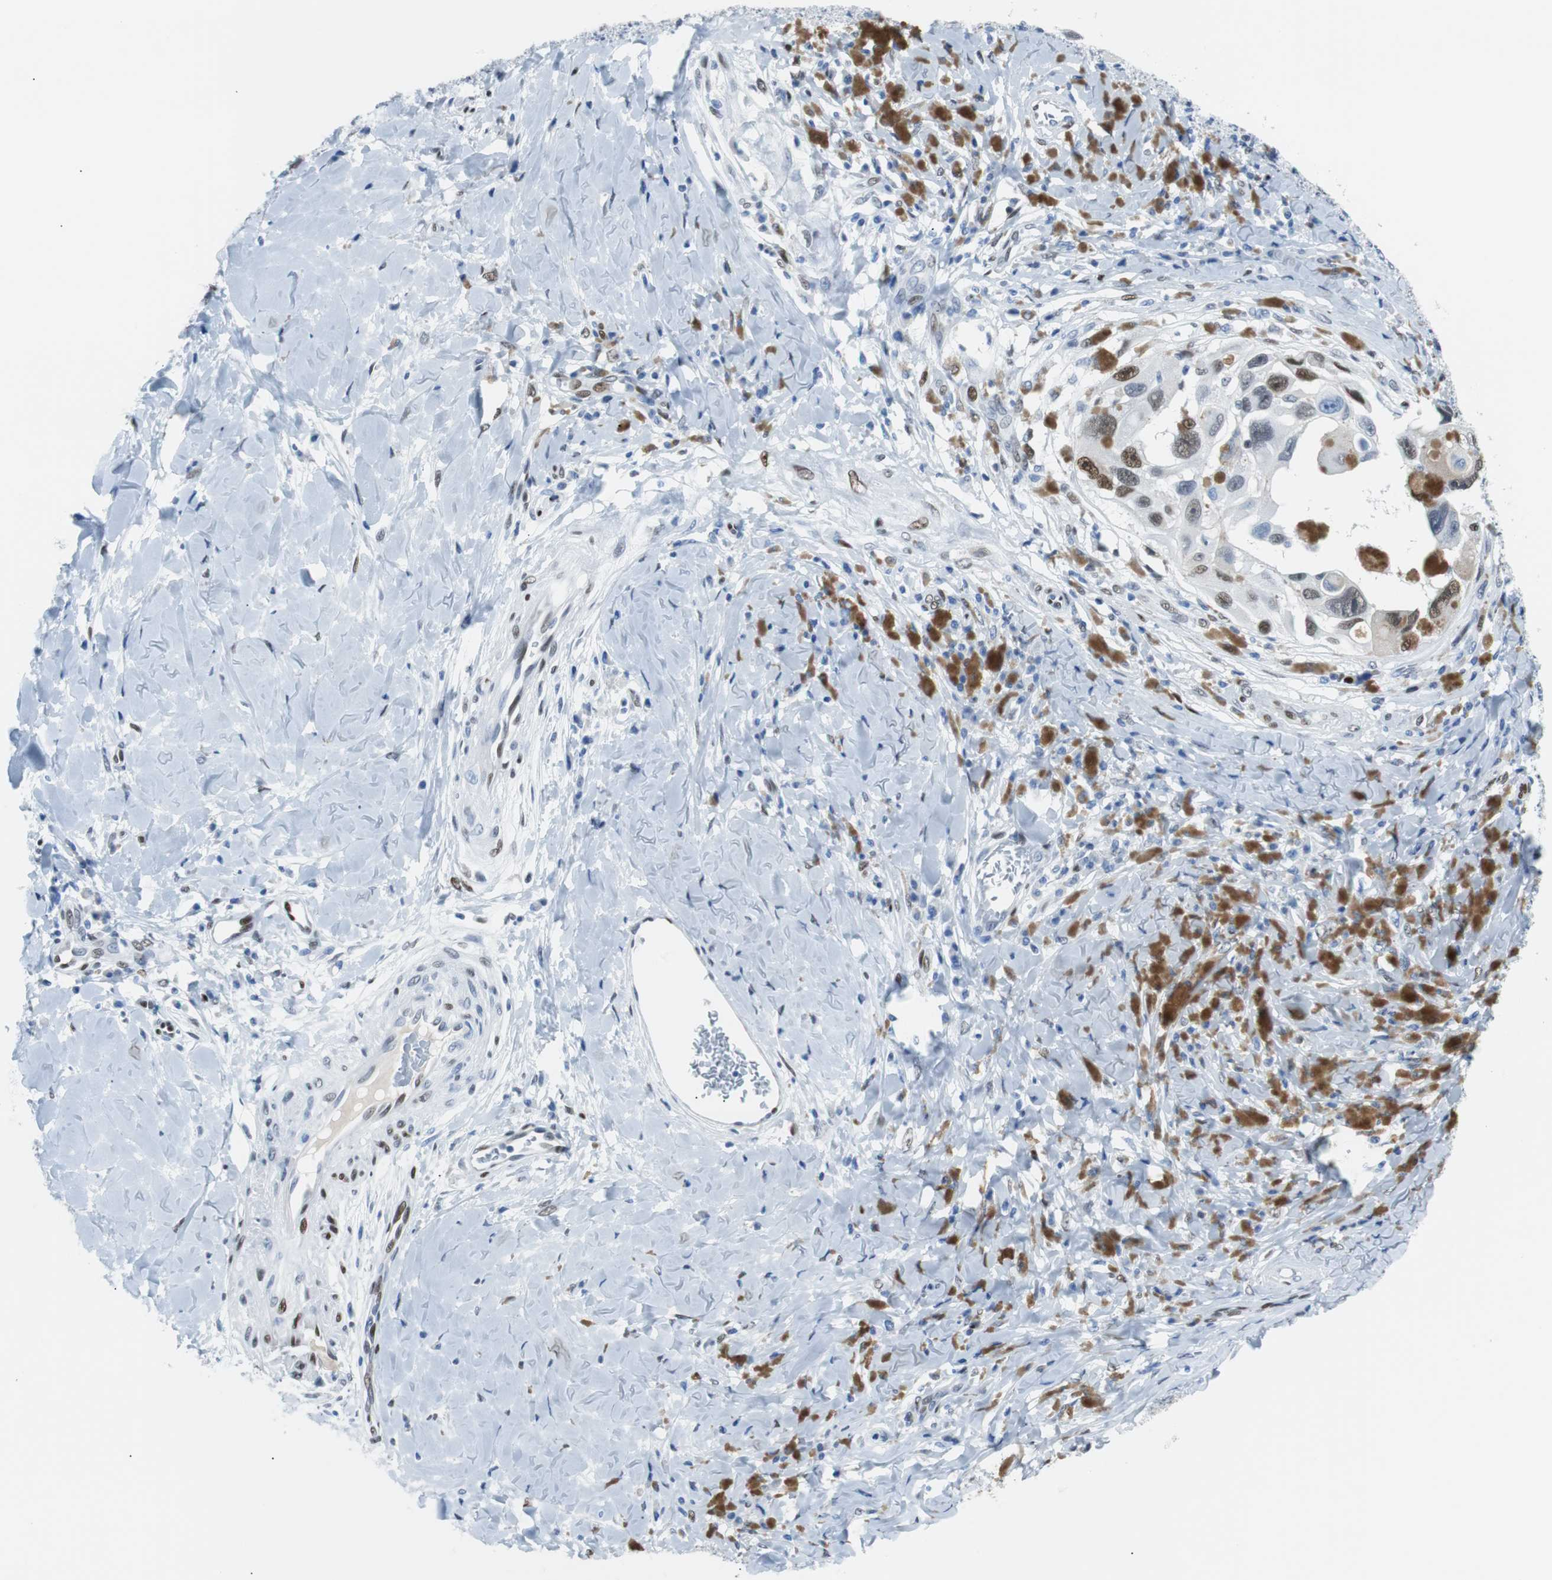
{"staining": {"intensity": "strong", "quantity": "25%-75%", "location": "nuclear"}, "tissue": "melanoma", "cell_type": "Tumor cells", "image_type": "cancer", "snomed": [{"axis": "morphology", "description": "Malignant melanoma, NOS"}, {"axis": "topography", "description": "Skin"}], "caption": "Strong nuclear staining is identified in about 25%-75% of tumor cells in melanoma.", "gene": "JUN", "patient": {"sex": "female", "age": 73}}